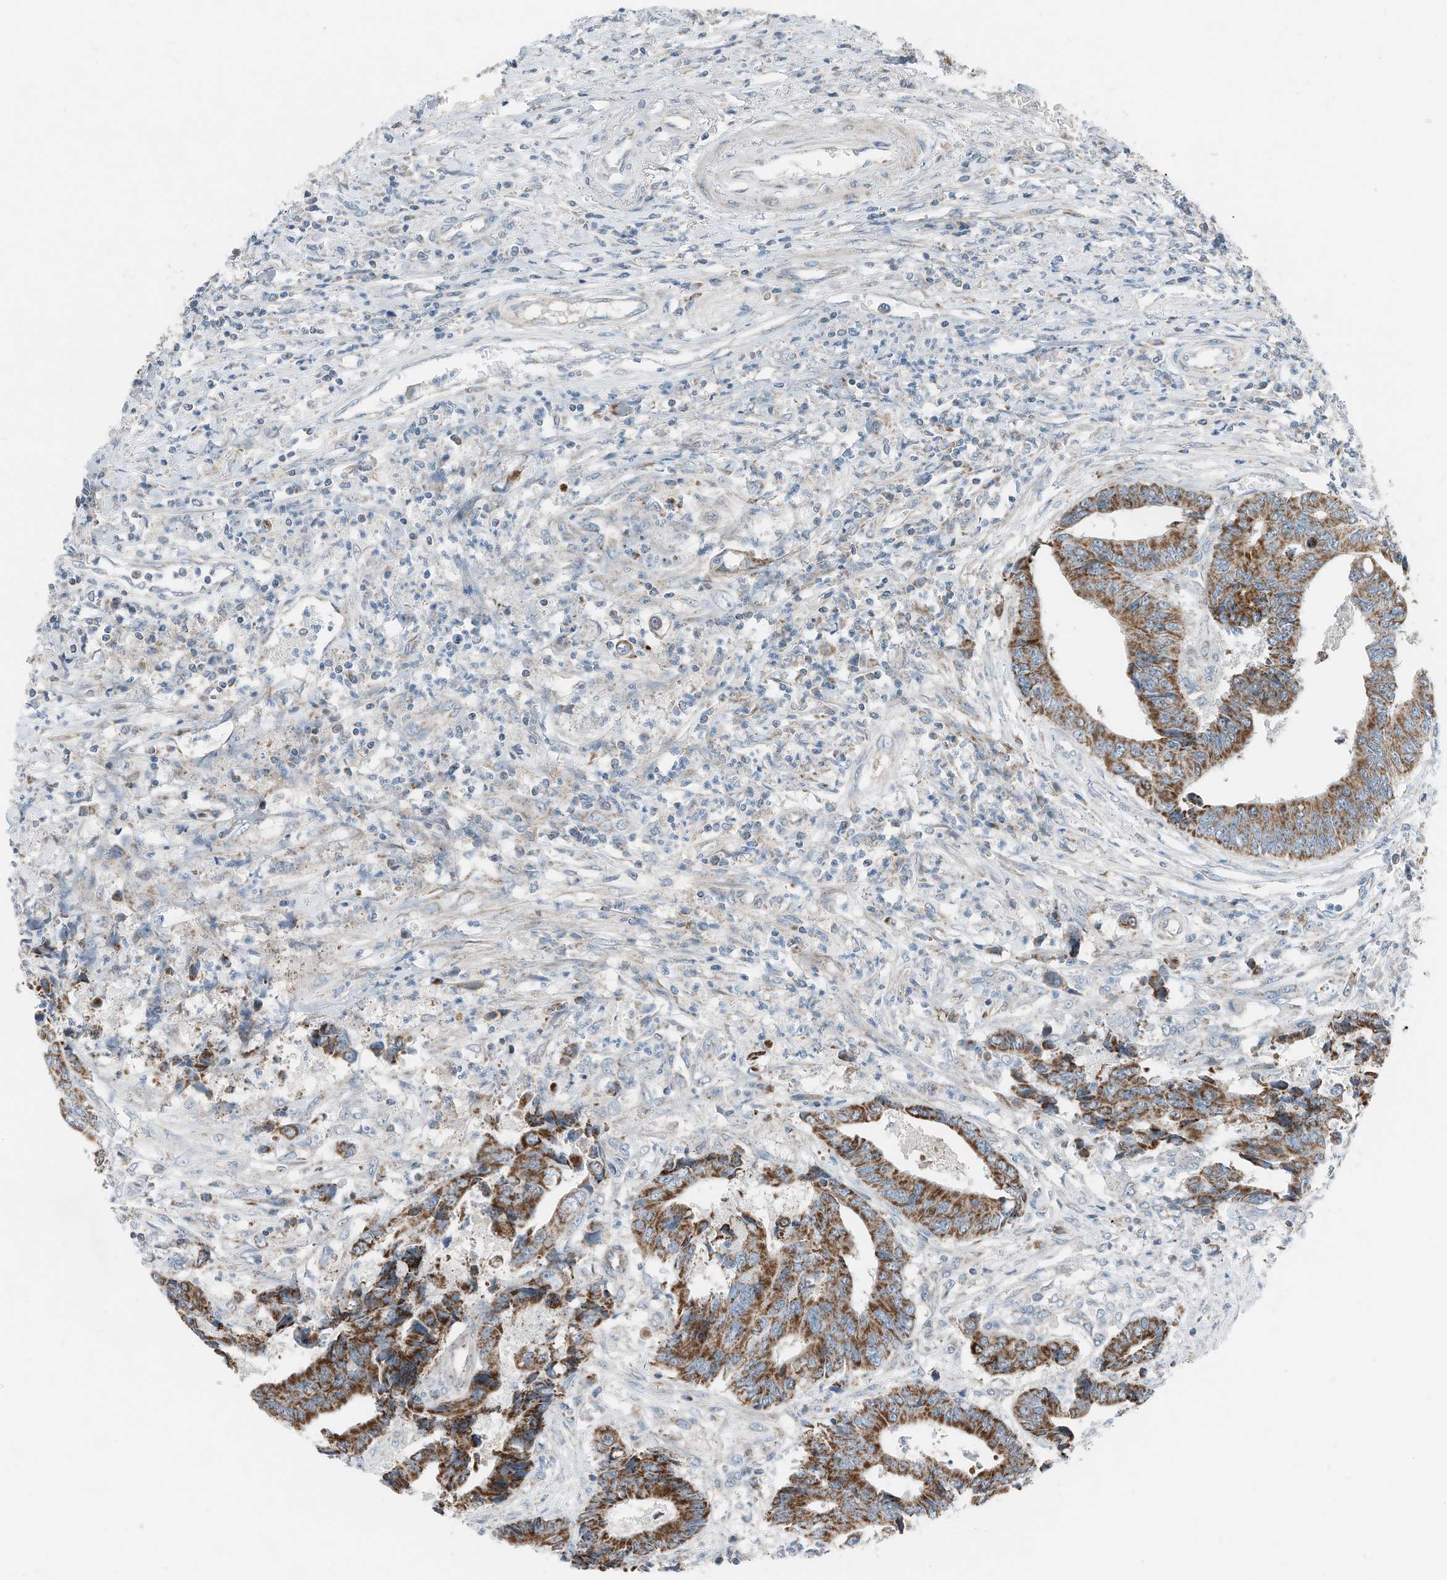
{"staining": {"intensity": "strong", "quantity": ">75%", "location": "cytoplasmic/membranous"}, "tissue": "colorectal cancer", "cell_type": "Tumor cells", "image_type": "cancer", "snomed": [{"axis": "morphology", "description": "Adenocarcinoma, NOS"}, {"axis": "topography", "description": "Rectum"}], "caption": "Adenocarcinoma (colorectal) stained for a protein (brown) exhibits strong cytoplasmic/membranous positive positivity in approximately >75% of tumor cells.", "gene": "RMND1", "patient": {"sex": "male", "age": 84}}